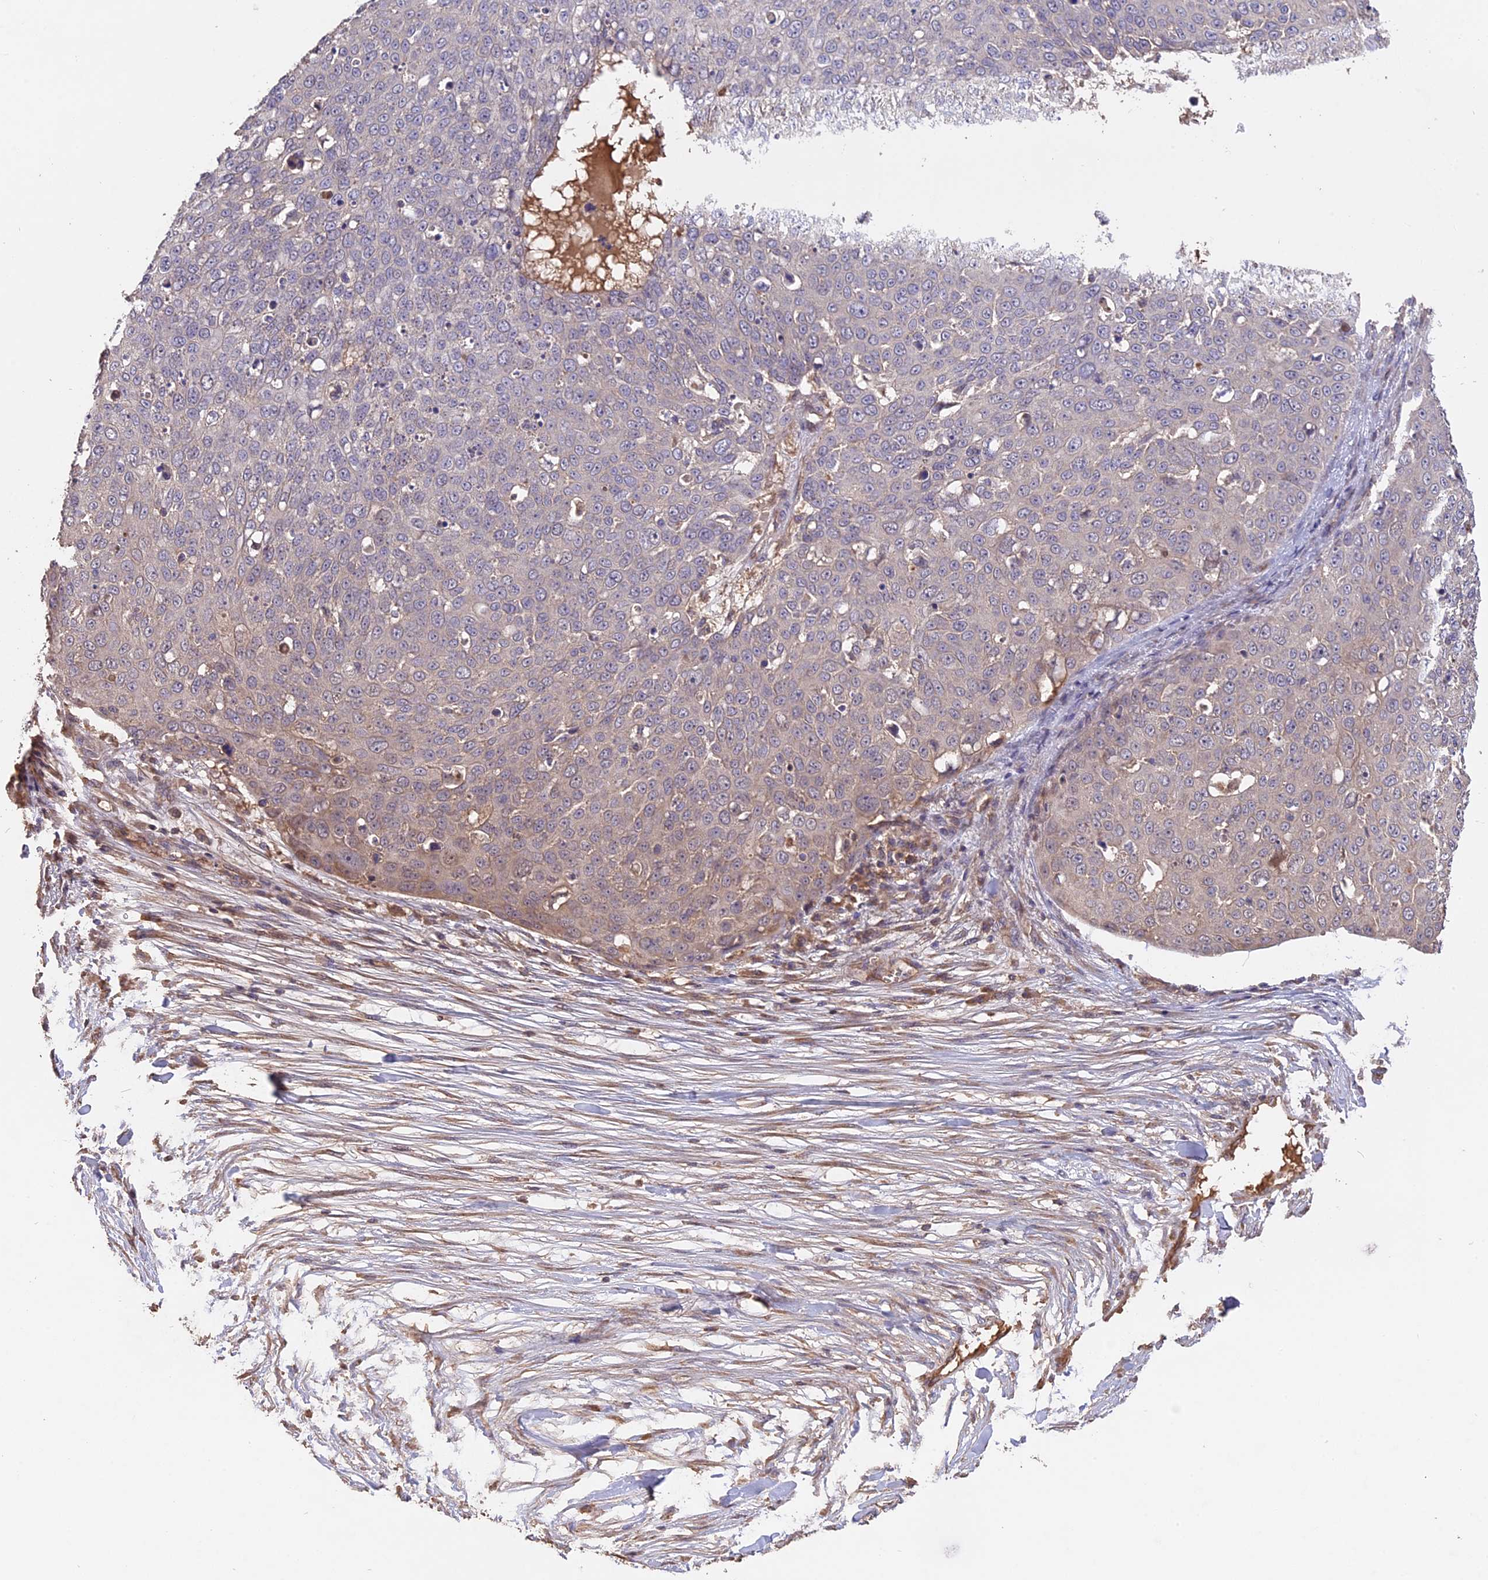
{"staining": {"intensity": "weak", "quantity": "<25%", "location": "cytoplasmic/membranous"}, "tissue": "skin cancer", "cell_type": "Tumor cells", "image_type": "cancer", "snomed": [{"axis": "morphology", "description": "Squamous cell carcinoma, NOS"}, {"axis": "topography", "description": "Skin"}], "caption": "Skin cancer (squamous cell carcinoma) was stained to show a protein in brown. There is no significant staining in tumor cells.", "gene": "RASAL1", "patient": {"sex": "male", "age": 71}}